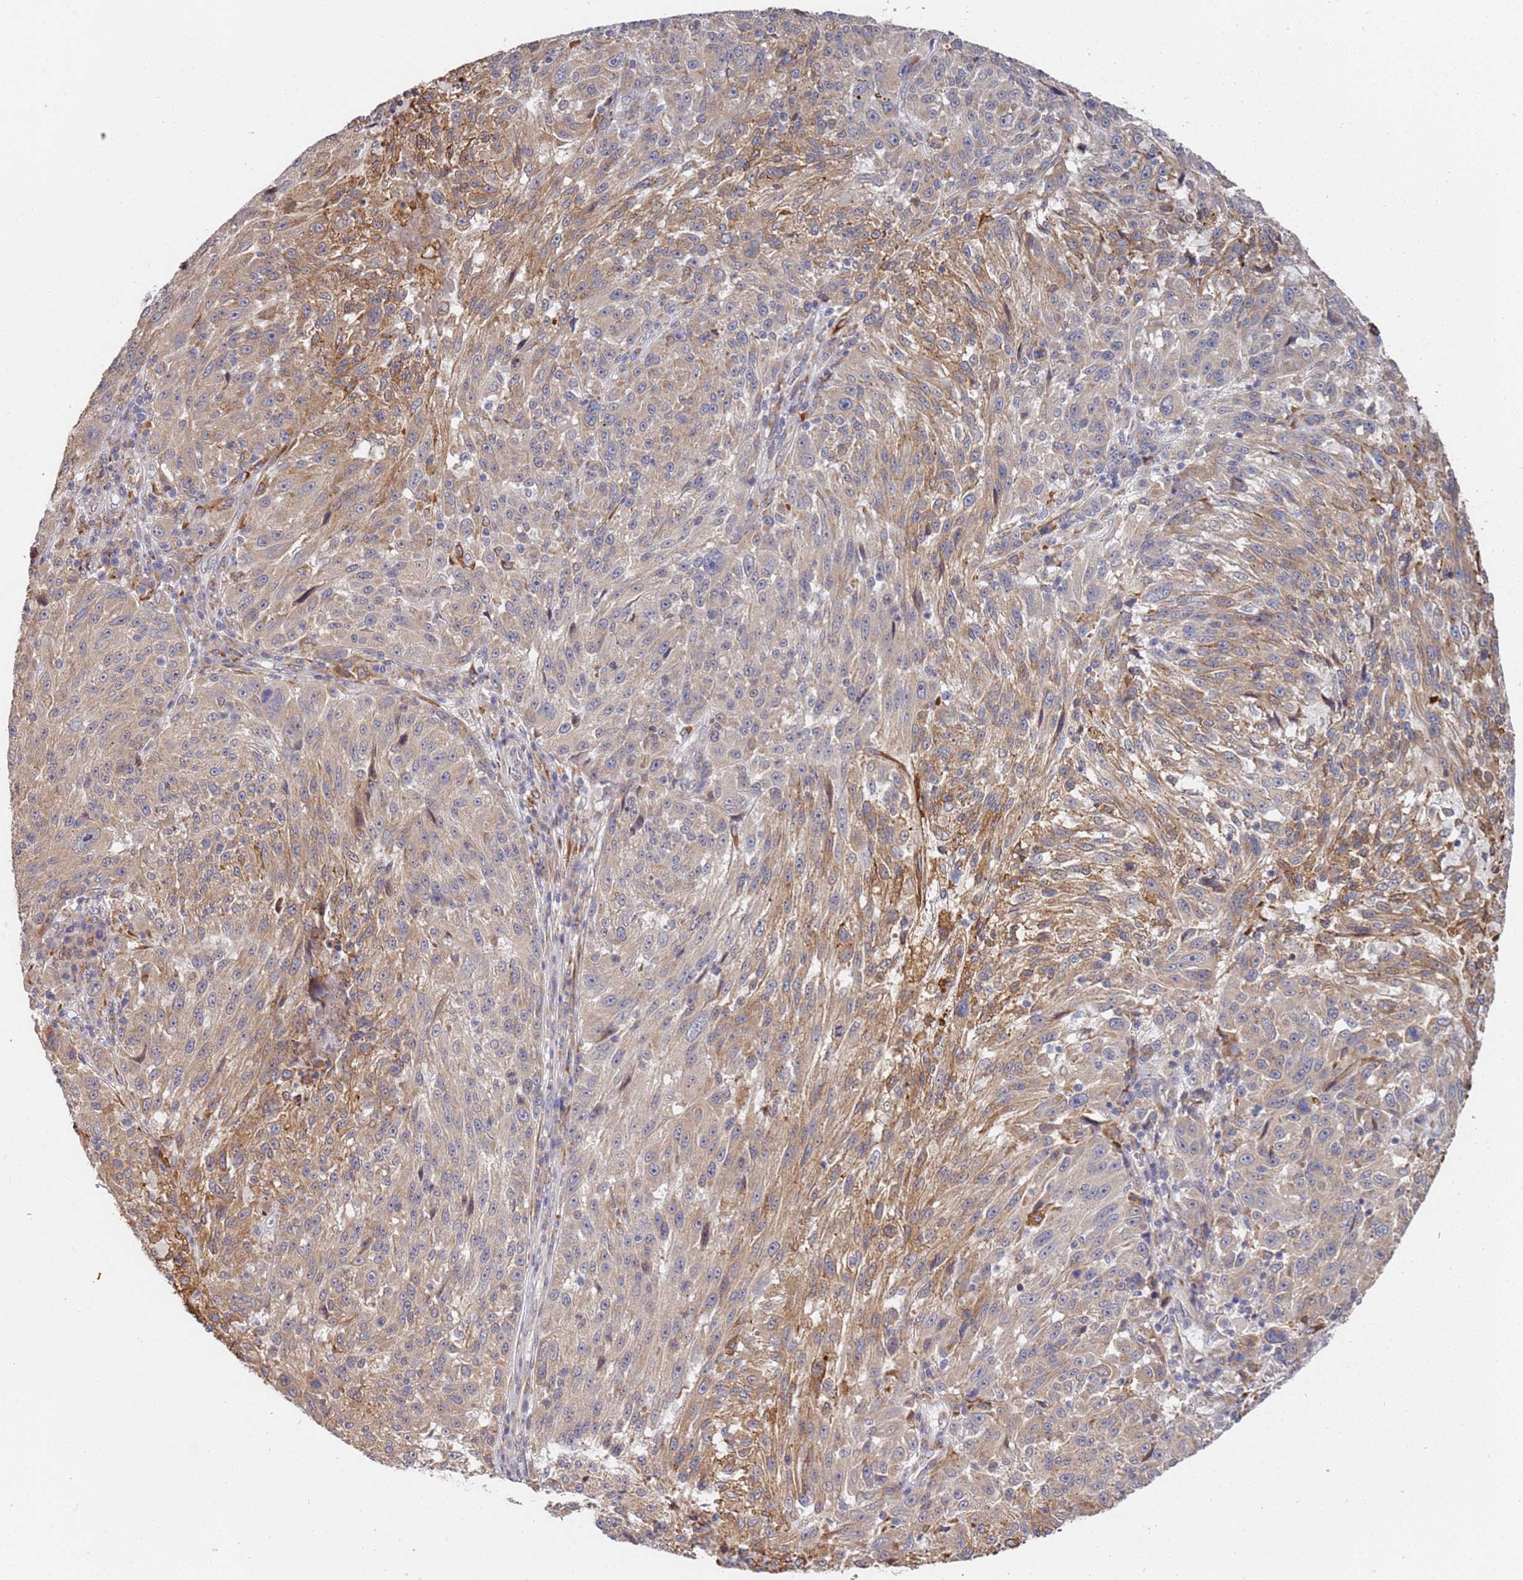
{"staining": {"intensity": "moderate", "quantity": "25%-75%", "location": "cytoplasmic/membranous"}, "tissue": "melanoma", "cell_type": "Tumor cells", "image_type": "cancer", "snomed": [{"axis": "morphology", "description": "Malignant melanoma, NOS"}, {"axis": "topography", "description": "Skin"}], "caption": "Protein staining of malignant melanoma tissue demonstrates moderate cytoplasmic/membranous positivity in approximately 25%-75% of tumor cells. The staining was performed using DAB to visualize the protein expression in brown, while the nuclei were stained in blue with hematoxylin (Magnification: 20x).", "gene": "VRK2", "patient": {"sex": "male", "age": 53}}